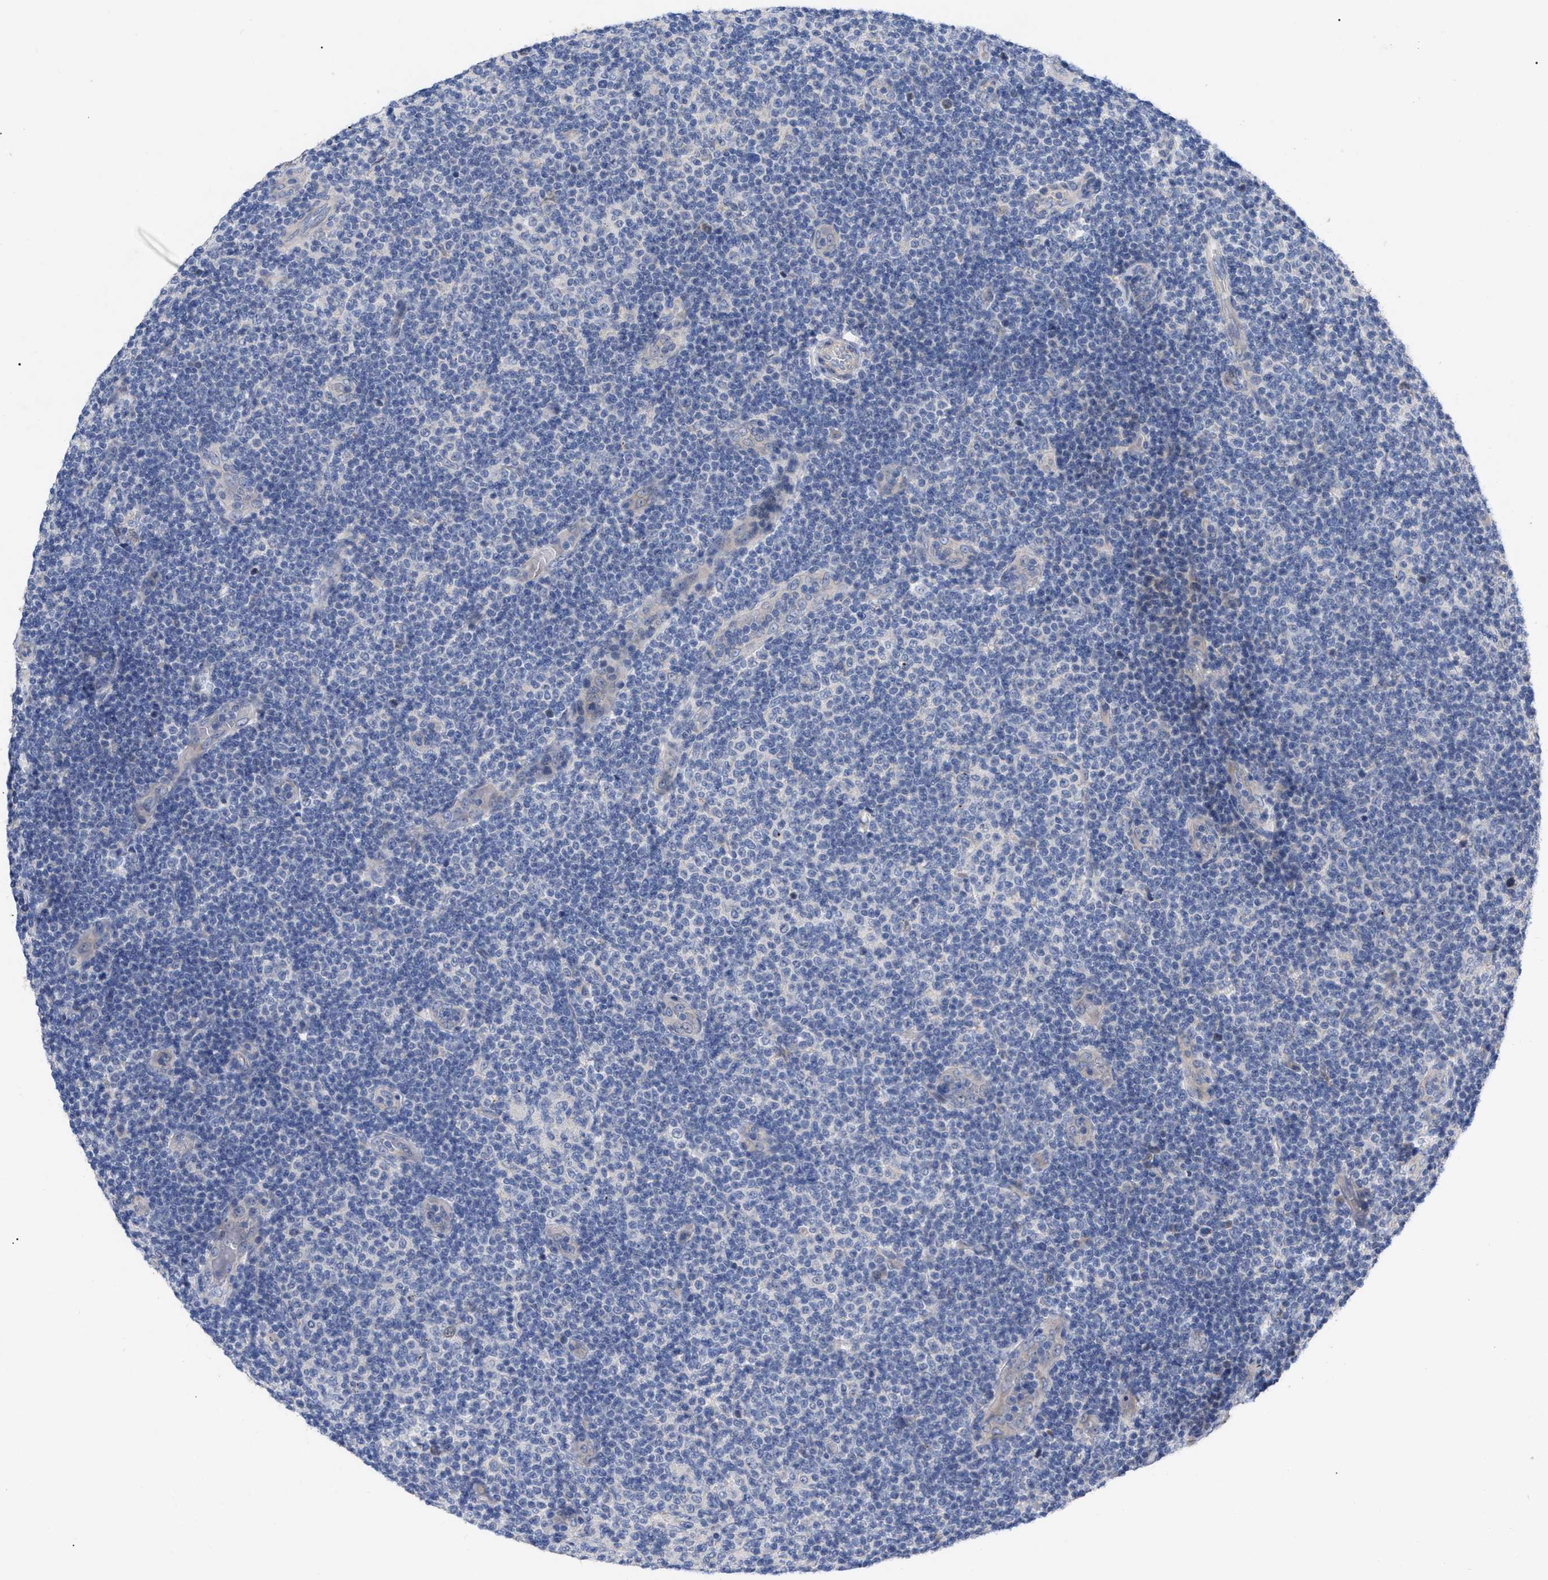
{"staining": {"intensity": "negative", "quantity": "none", "location": "none"}, "tissue": "lymphoma", "cell_type": "Tumor cells", "image_type": "cancer", "snomed": [{"axis": "morphology", "description": "Malignant lymphoma, non-Hodgkin's type, Low grade"}, {"axis": "topography", "description": "Lymph node"}], "caption": "This is an immunohistochemistry (IHC) image of human lymphoma. There is no positivity in tumor cells.", "gene": "VIP", "patient": {"sex": "male", "age": 83}}